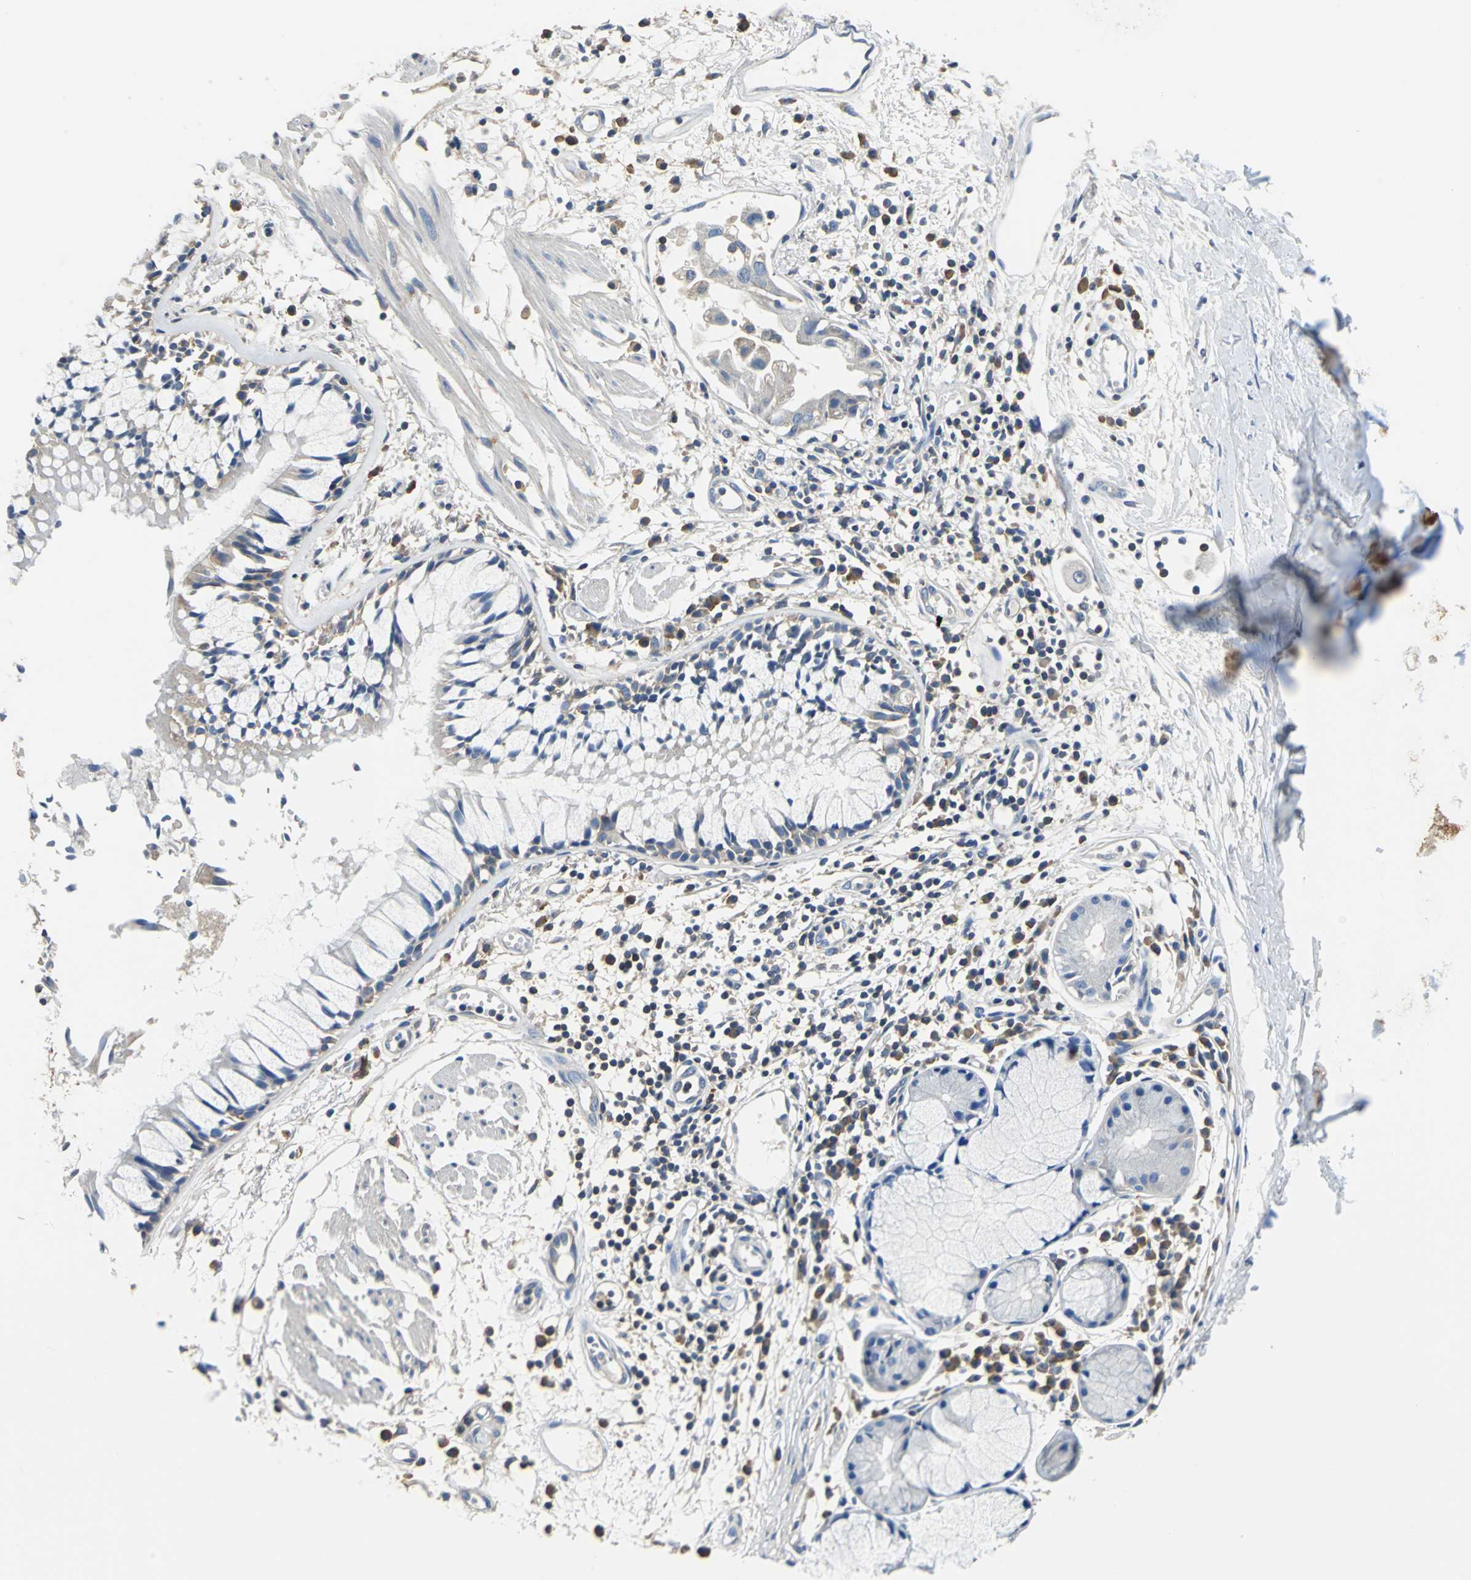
{"staining": {"intensity": "negative", "quantity": "none", "location": "none"}, "tissue": "adipose tissue", "cell_type": "Adipocytes", "image_type": "normal", "snomed": [{"axis": "morphology", "description": "Normal tissue, NOS"}, {"axis": "morphology", "description": "Adenocarcinoma, NOS"}, {"axis": "topography", "description": "Cartilage tissue"}, {"axis": "topography", "description": "Bronchus"}, {"axis": "topography", "description": "Lung"}], "caption": "Immunohistochemistry (IHC) of normal human adipose tissue displays no staining in adipocytes.", "gene": "PRKCA", "patient": {"sex": "female", "age": 67}}